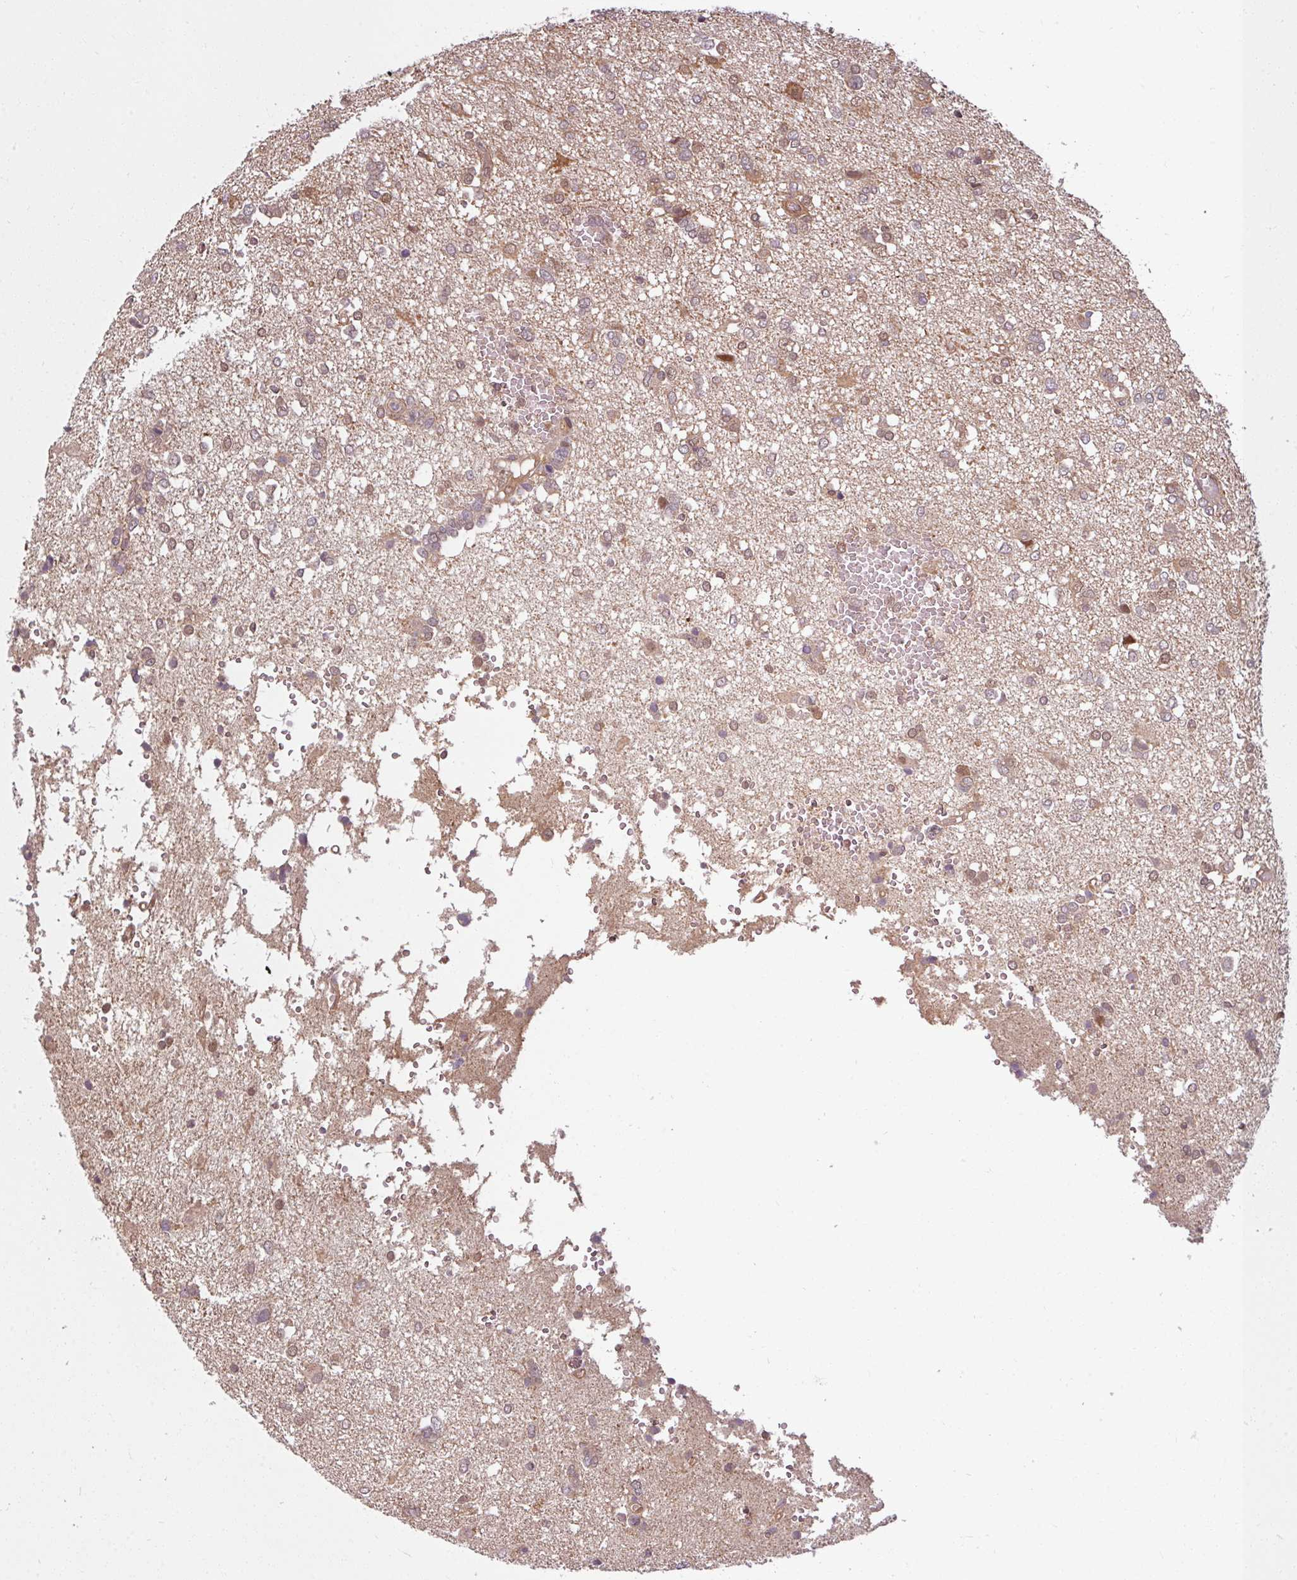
{"staining": {"intensity": "weak", "quantity": "<25%", "location": "cytoplasmic/membranous"}, "tissue": "glioma", "cell_type": "Tumor cells", "image_type": "cancer", "snomed": [{"axis": "morphology", "description": "Glioma, malignant, High grade"}, {"axis": "topography", "description": "Brain"}], "caption": "The image displays no staining of tumor cells in high-grade glioma (malignant). (Immunohistochemistry, brightfield microscopy, high magnification).", "gene": "KCTD11", "patient": {"sex": "female", "age": 59}}